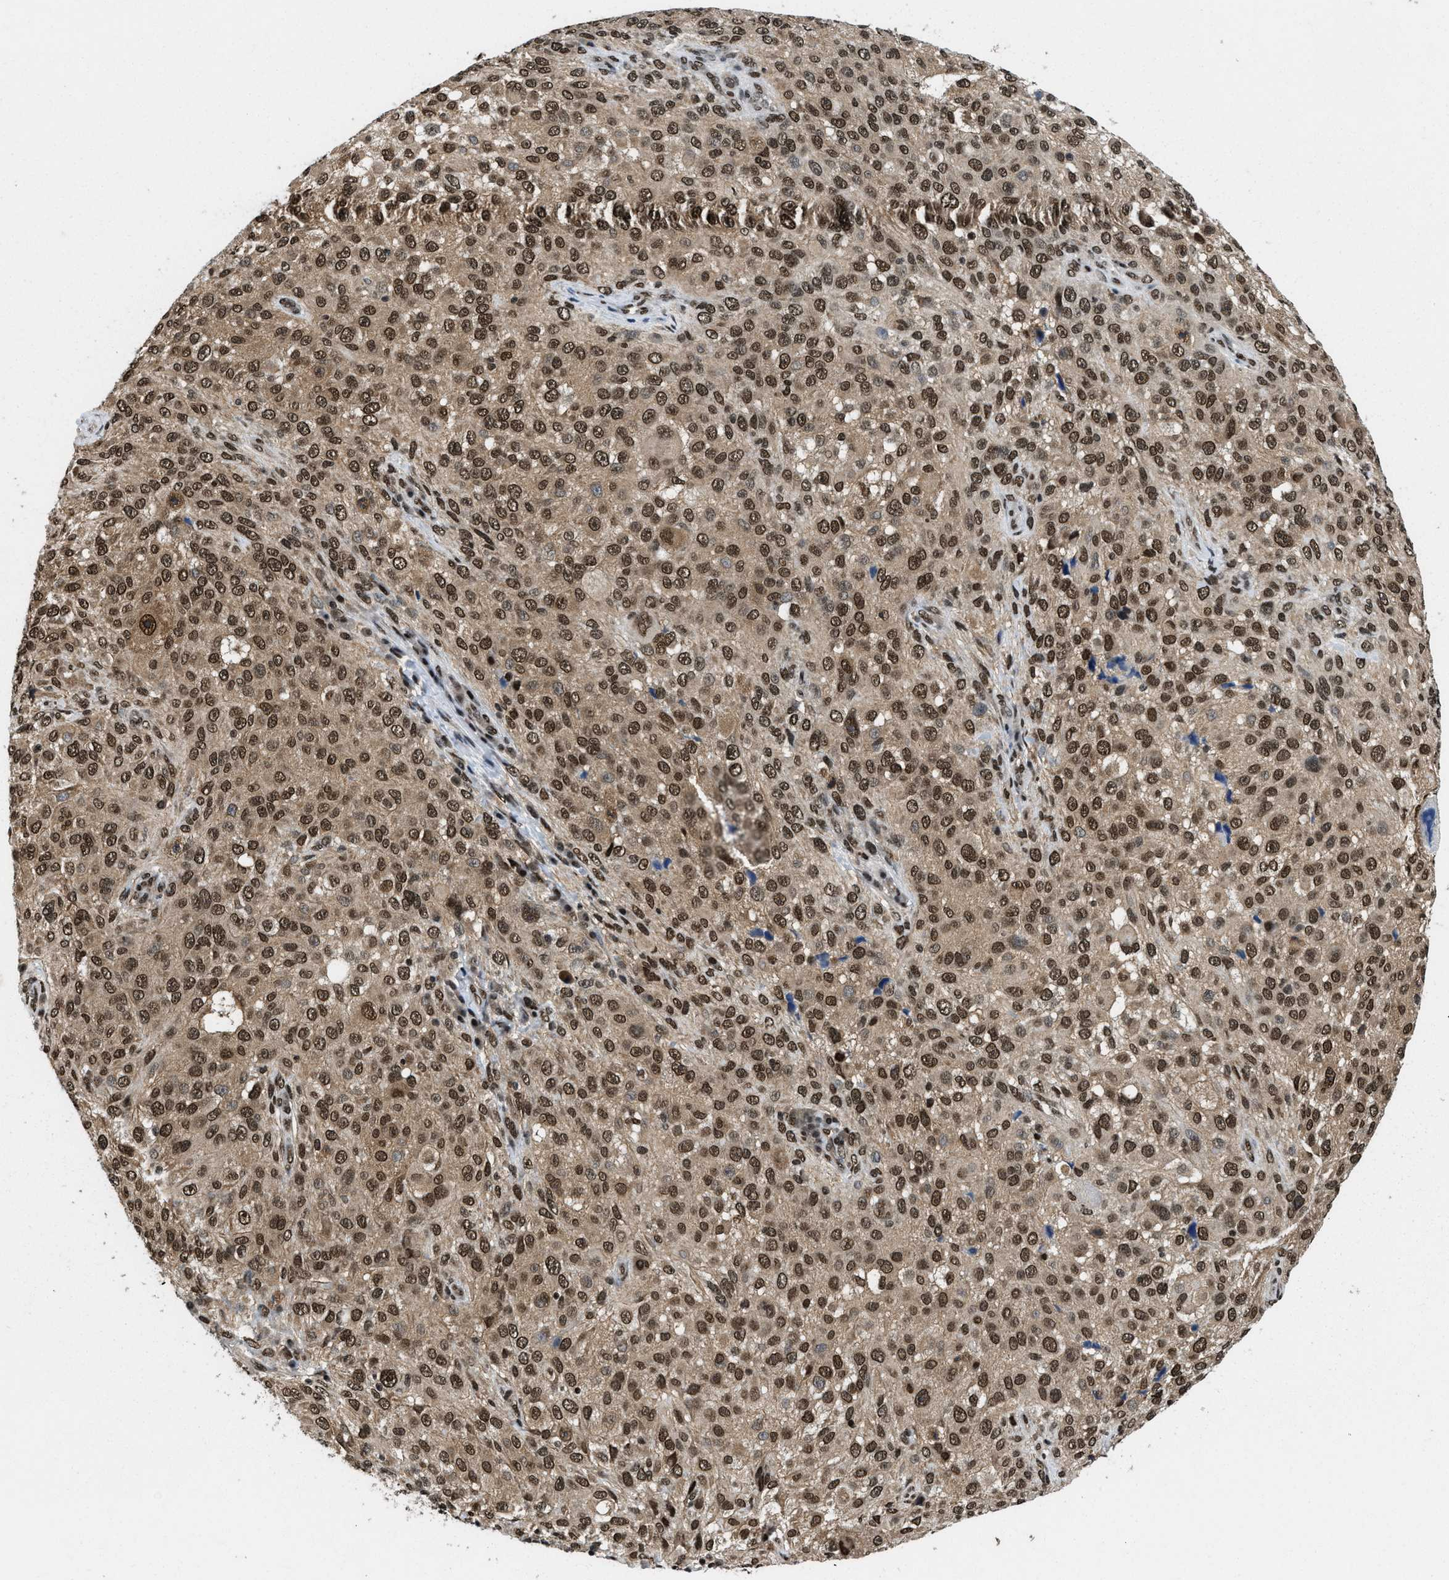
{"staining": {"intensity": "strong", "quantity": ">75%", "location": "nuclear"}, "tissue": "melanoma", "cell_type": "Tumor cells", "image_type": "cancer", "snomed": [{"axis": "morphology", "description": "Necrosis, NOS"}, {"axis": "morphology", "description": "Malignant melanoma, NOS"}, {"axis": "topography", "description": "Skin"}], "caption": "An IHC histopathology image of neoplastic tissue is shown. Protein staining in brown labels strong nuclear positivity in malignant melanoma within tumor cells. The staining is performed using DAB brown chromogen to label protein expression. The nuclei are counter-stained blue using hematoxylin.", "gene": "SAFB", "patient": {"sex": "female", "age": 87}}